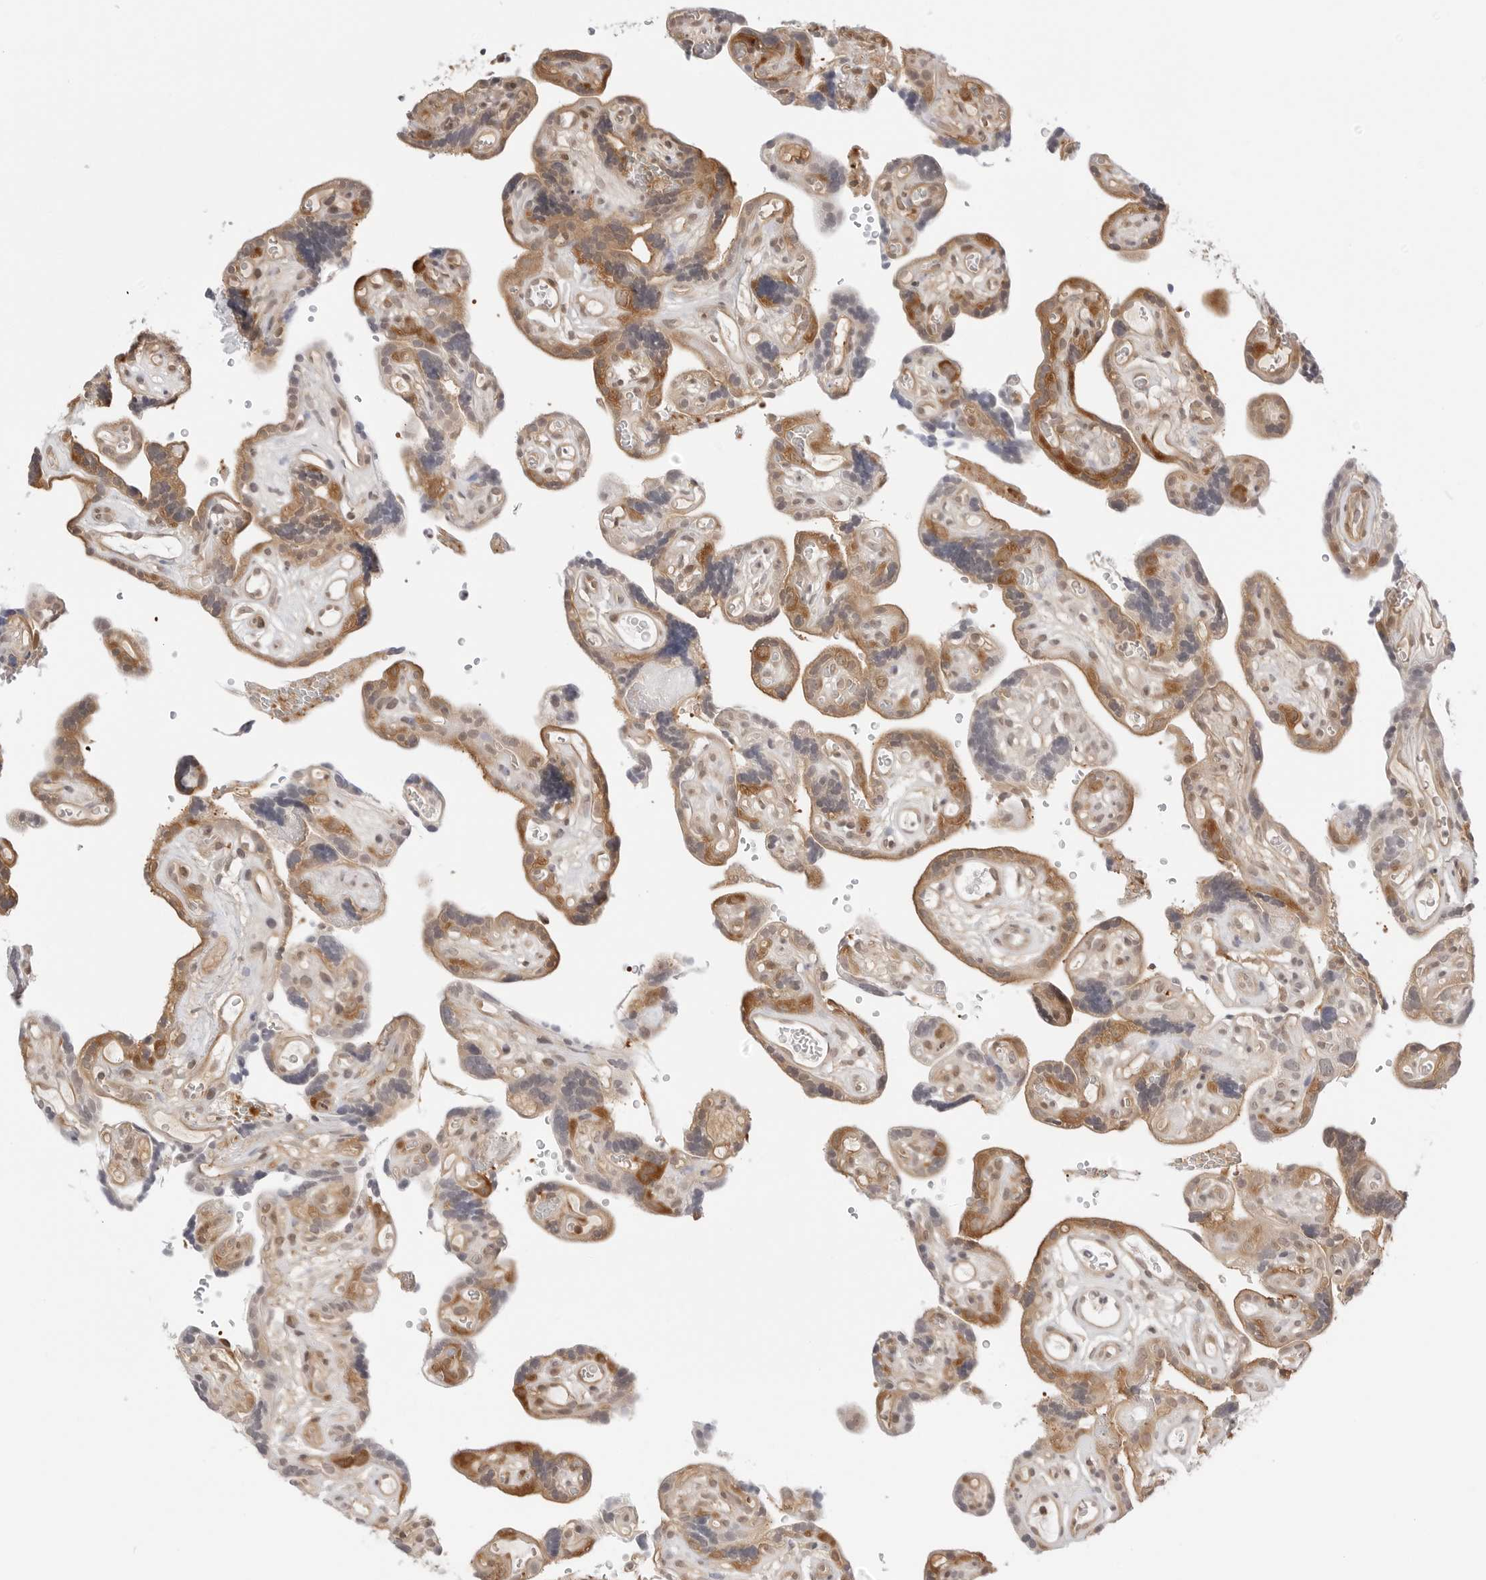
{"staining": {"intensity": "weak", "quantity": ">75%", "location": "cytoplasmic/membranous"}, "tissue": "placenta", "cell_type": "Decidual cells", "image_type": "normal", "snomed": [{"axis": "morphology", "description": "Normal tissue, NOS"}, {"axis": "topography", "description": "Placenta"}], "caption": "Approximately >75% of decidual cells in benign human placenta reveal weak cytoplasmic/membranous protein staining as visualized by brown immunohistochemical staining.", "gene": "NUDC", "patient": {"sex": "female", "age": 30}}